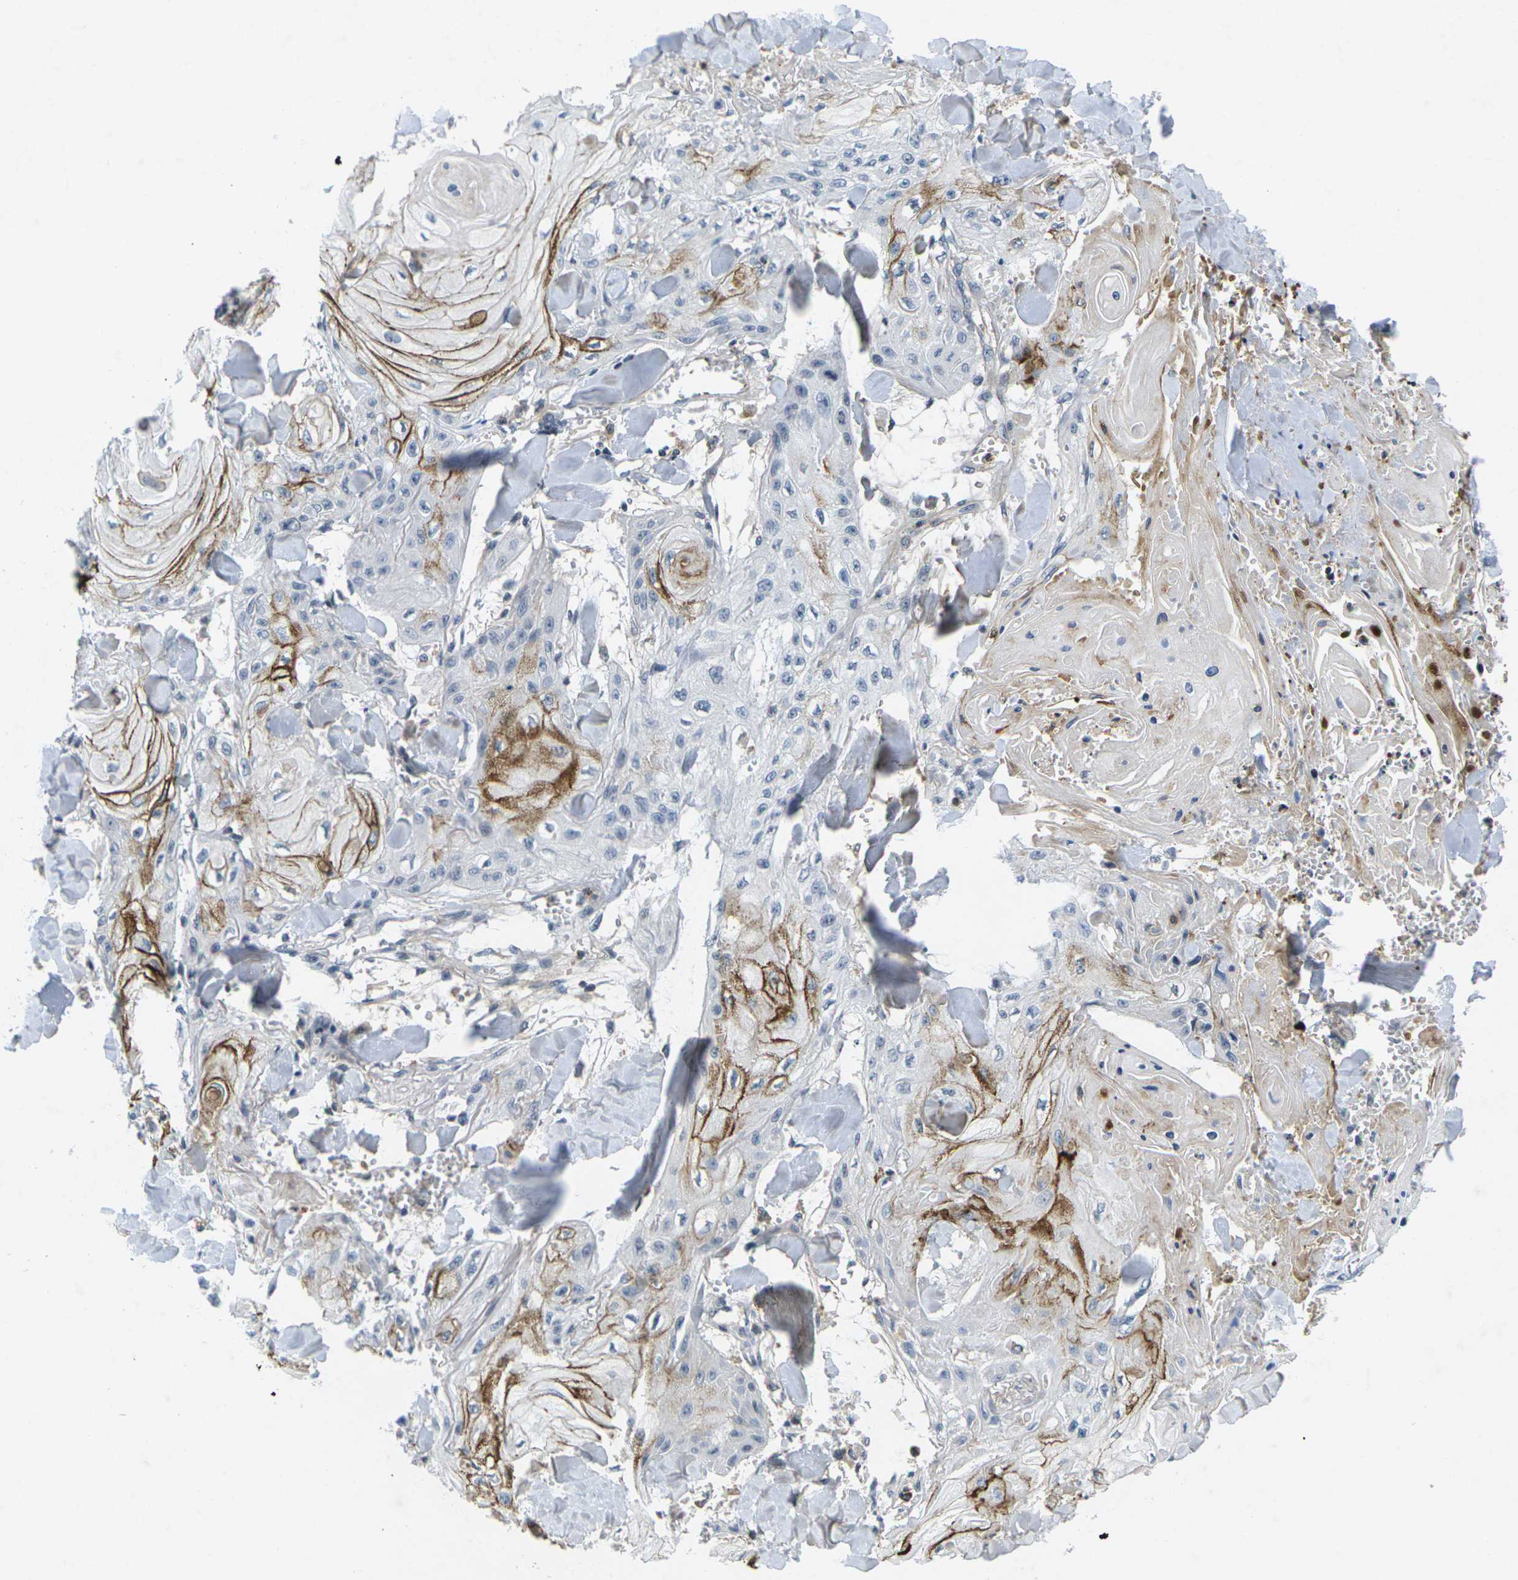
{"staining": {"intensity": "moderate", "quantity": "25%-75%", "location": "cytoplasmic/membranous"}, "tissue": "skin cancer", "cell_type": "Tumor cells", "image_type": "cancer", "snomed": [{"axis": "morphology", "description": "Squamous cell carcinoma, NOS"}, {"axis": "topography", "description": "Skin"}], "caption": "This histopathology image demonstrates immunohistochemistry staining of human squamous cell carcinoma (skin), with medium moderate cytoplasmic/membranous expression in approximately 25%-75% of tumor cells.", "gene": "C1QC", "patient": {"sex": "male", "age": 74}}